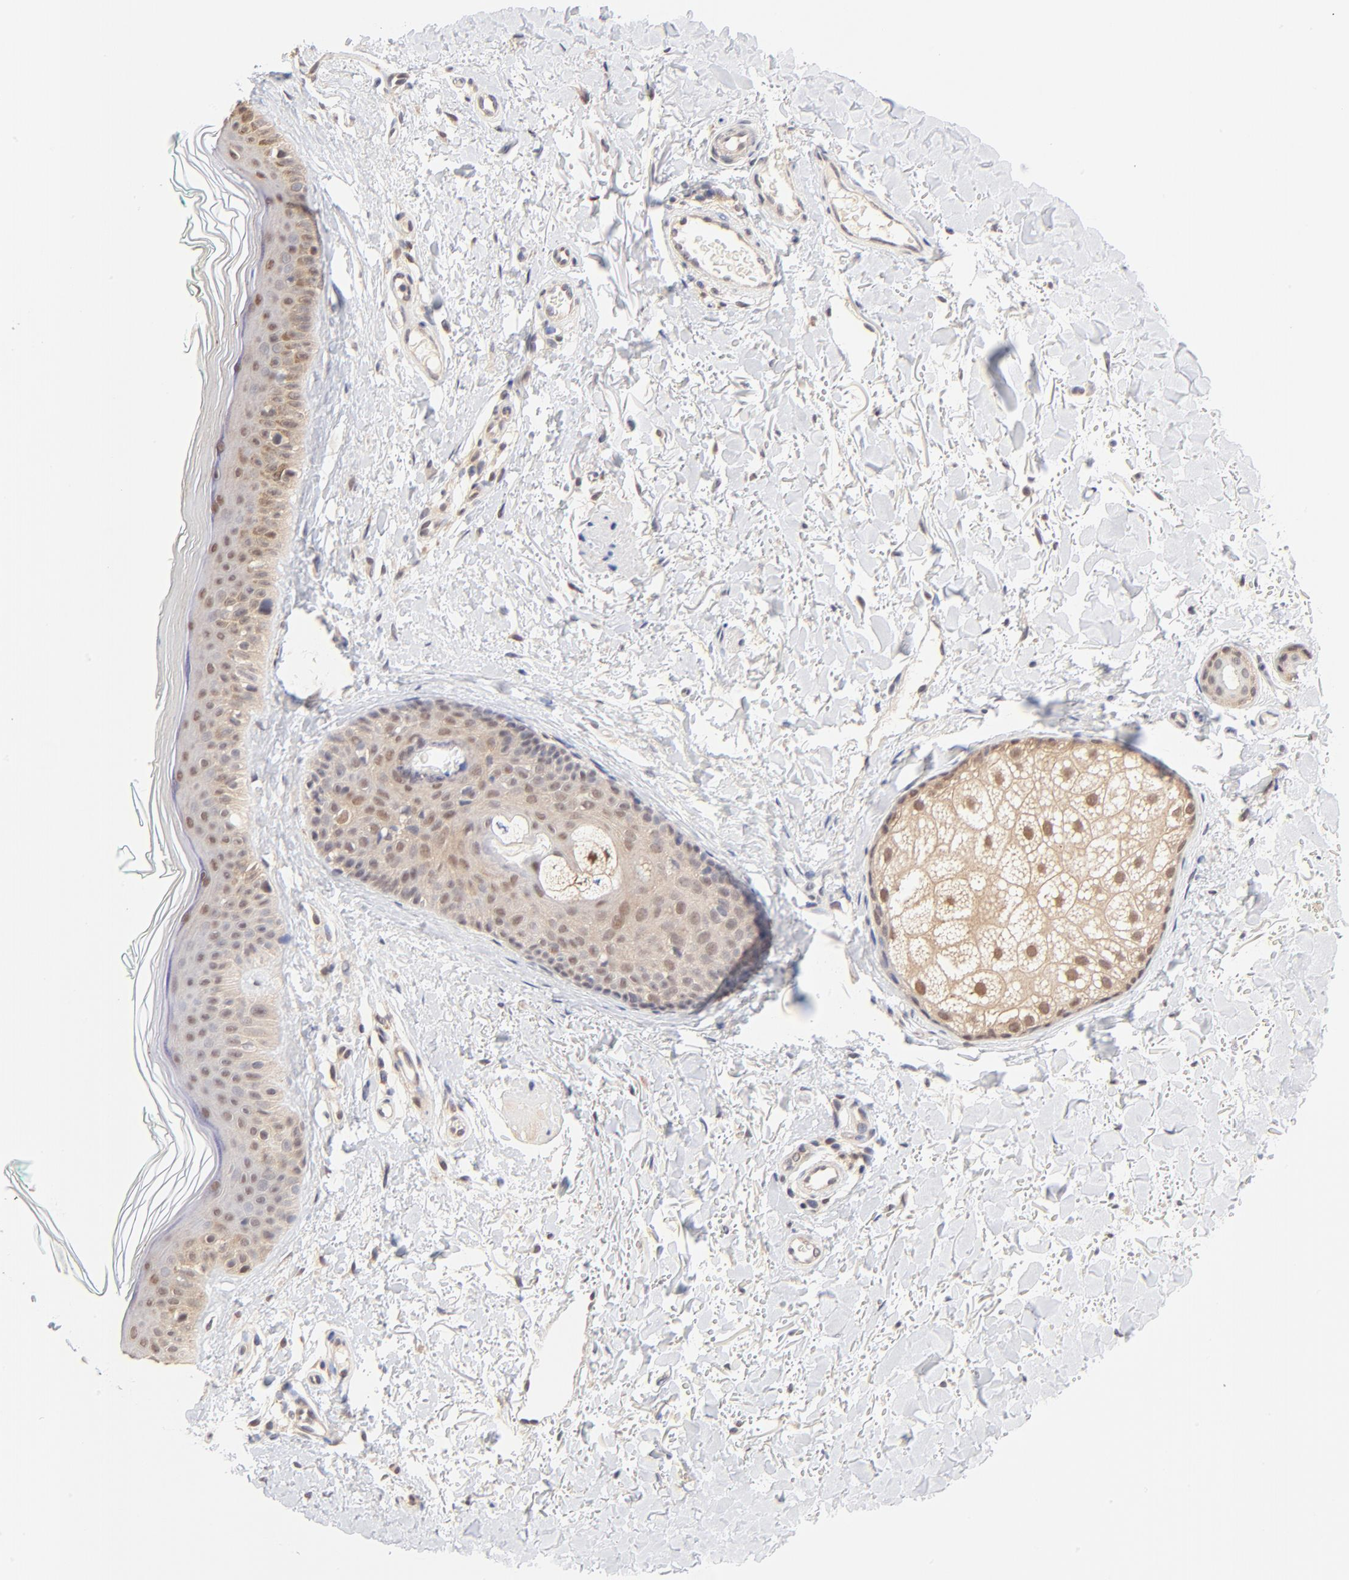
{"staining": {"intensity": "weak", "quantity": "25%-75%", "location": "cytoplasmic/membranous"}, "tissue": "skin", "cell_type": "Fibroblasts", "image_type": "normal", "snomed": [{"axis": "morphology", "description": "Normal tissue, NOS"}, {"axis": "topography", "description": "Skin"}], "caption": "This is an image of IHC staining of normal skin, which shows weak expression in the cytoplasmic/membranous of fibroblasts.", "gene": "TXNL1", "patient": {"sex": "male", "age": 71}}